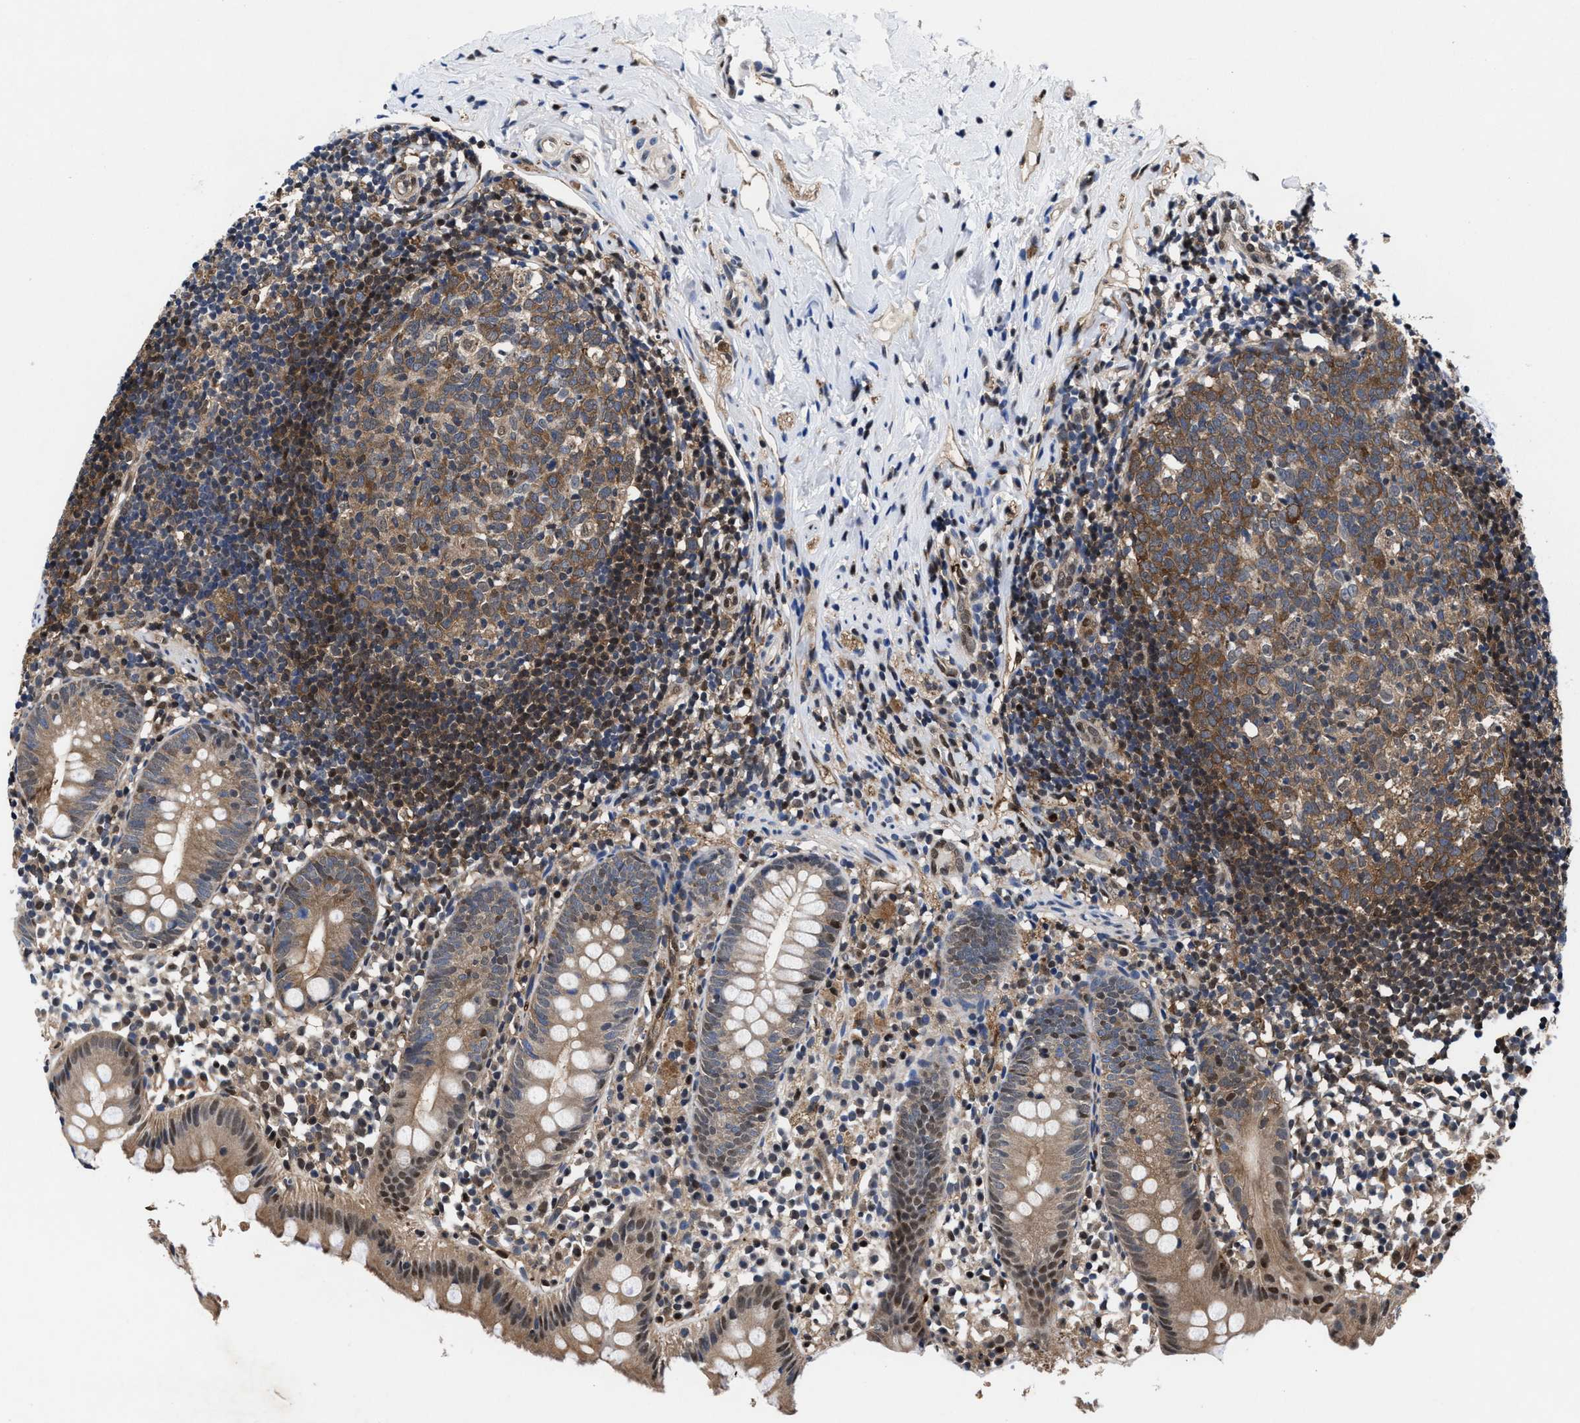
{"staining": {"intensity": "moderate", "quantity": ">75%", "location": "cytoplasmic/membranous,nuclear"}, "tissue": "appendix", "cell_type": "Glandular cells", "image_type": "normal", "snomed": [{"axis": "morphology", "description": "Normal tissue, NOS"}, {"axis": "topography", "description": "Appendix"}], "caption": "Immunohistochemistry image of unremarkable appendix stained for a protein (brown), which shows medium levels of moderate cytoplasmic/membranous,nuclear expression in approximately >75% of glandular cells.", "gene": "ACLY", "patient": {"sex": "female", "age": 20}}